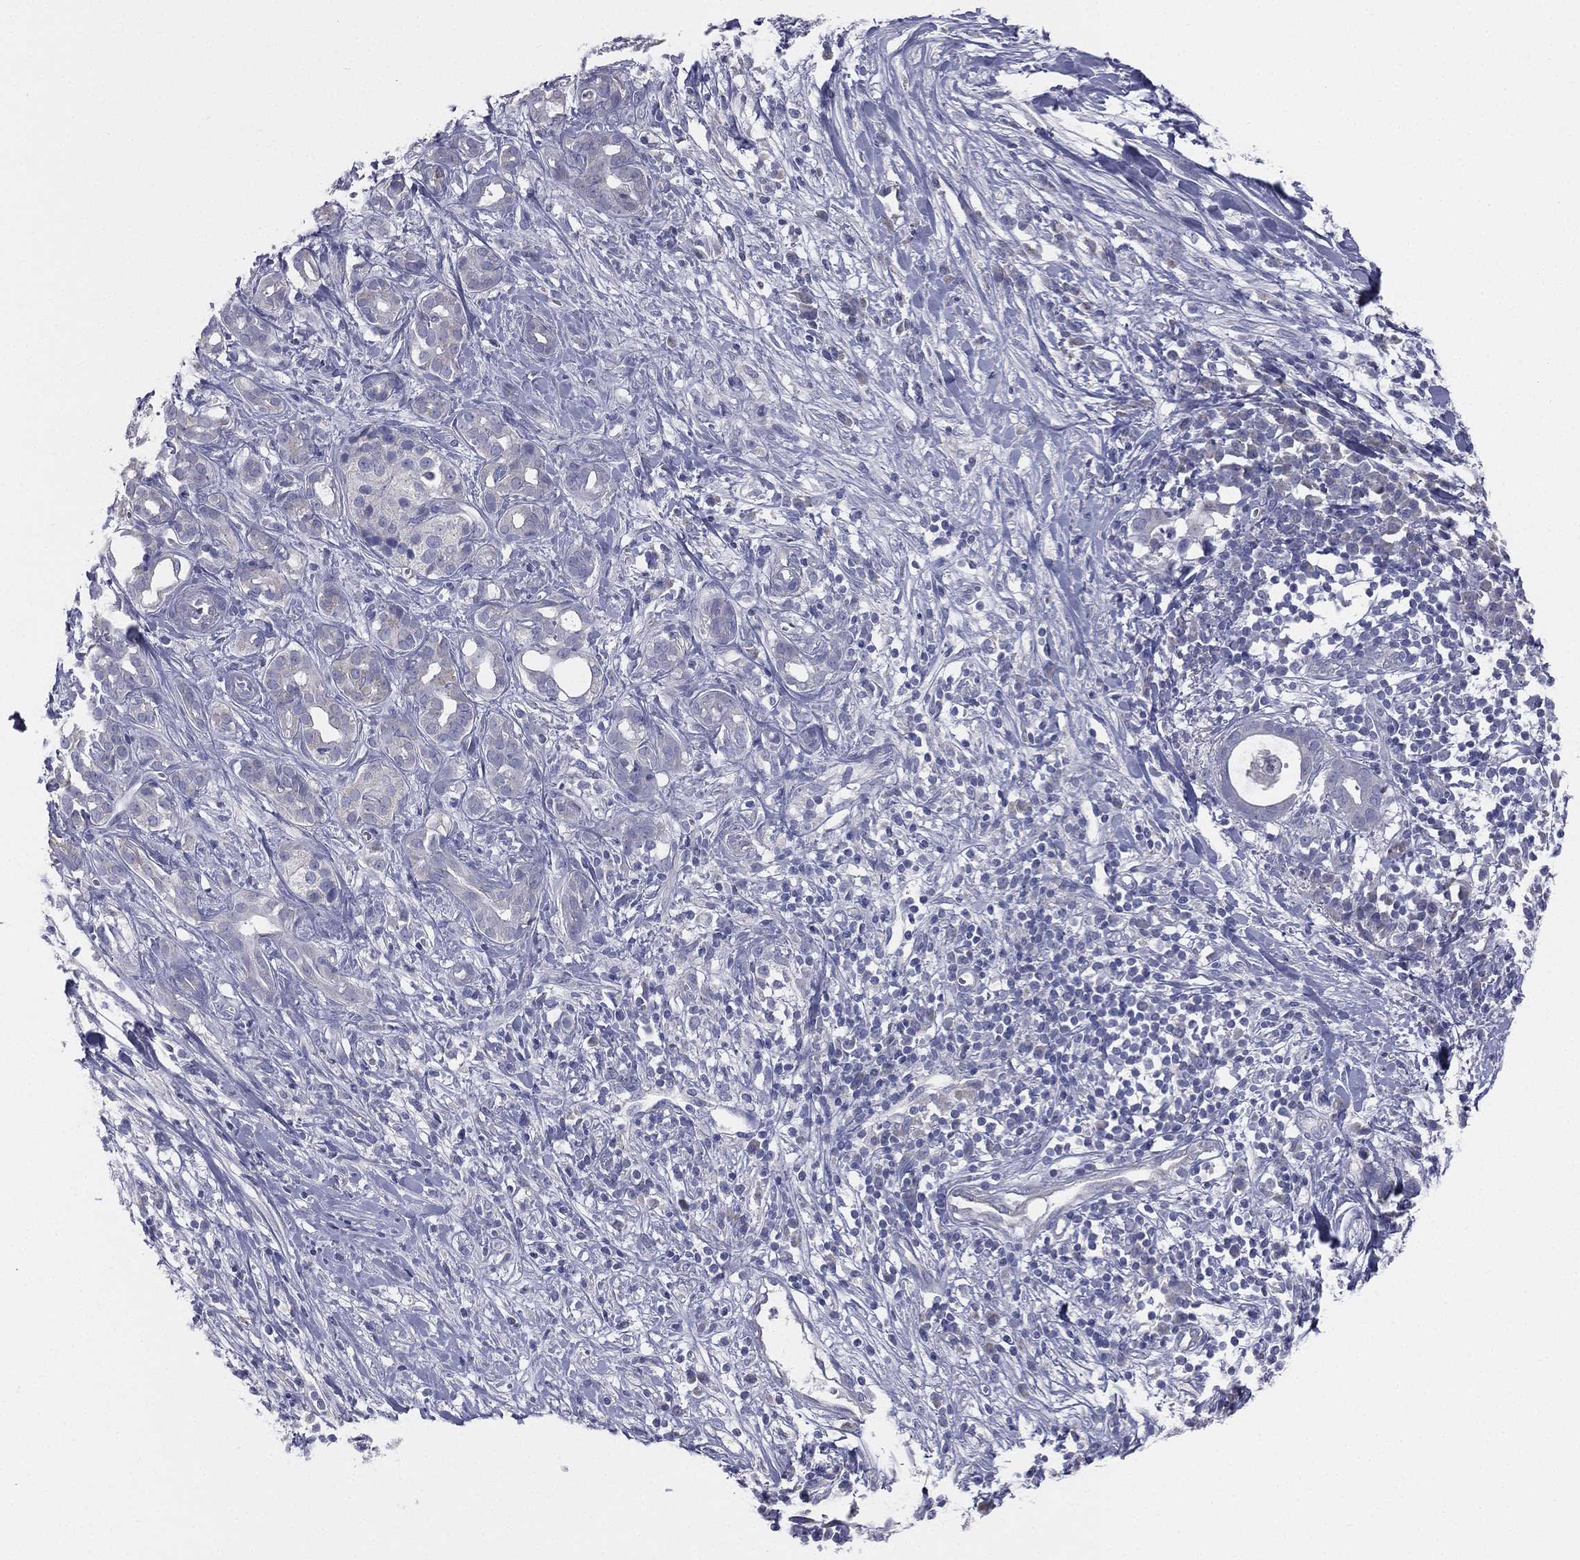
{"staining": {"intensity": "negative", "quantity": "none", "location": "none"}, "tissue": "pancreatic cancer", "cell_type": "Tumor cells", "image_type": "cancer", "snomed": [{"axis": "morphology", "description": "Adenocarcinoma, NOS"}, {"axis": "topography", "description": "Pancreas"}], "caption": "High magnification brightfield microscopy of pancreatic cancer (adenocarcinoma) stained with DAB (brown) and counterstained with hematoxylin (blue): tumor cells show no significant positivity. (DAB IHC, high magnification).", "gene": "STK31", "patient": {"sex": "male", "age": 61}}